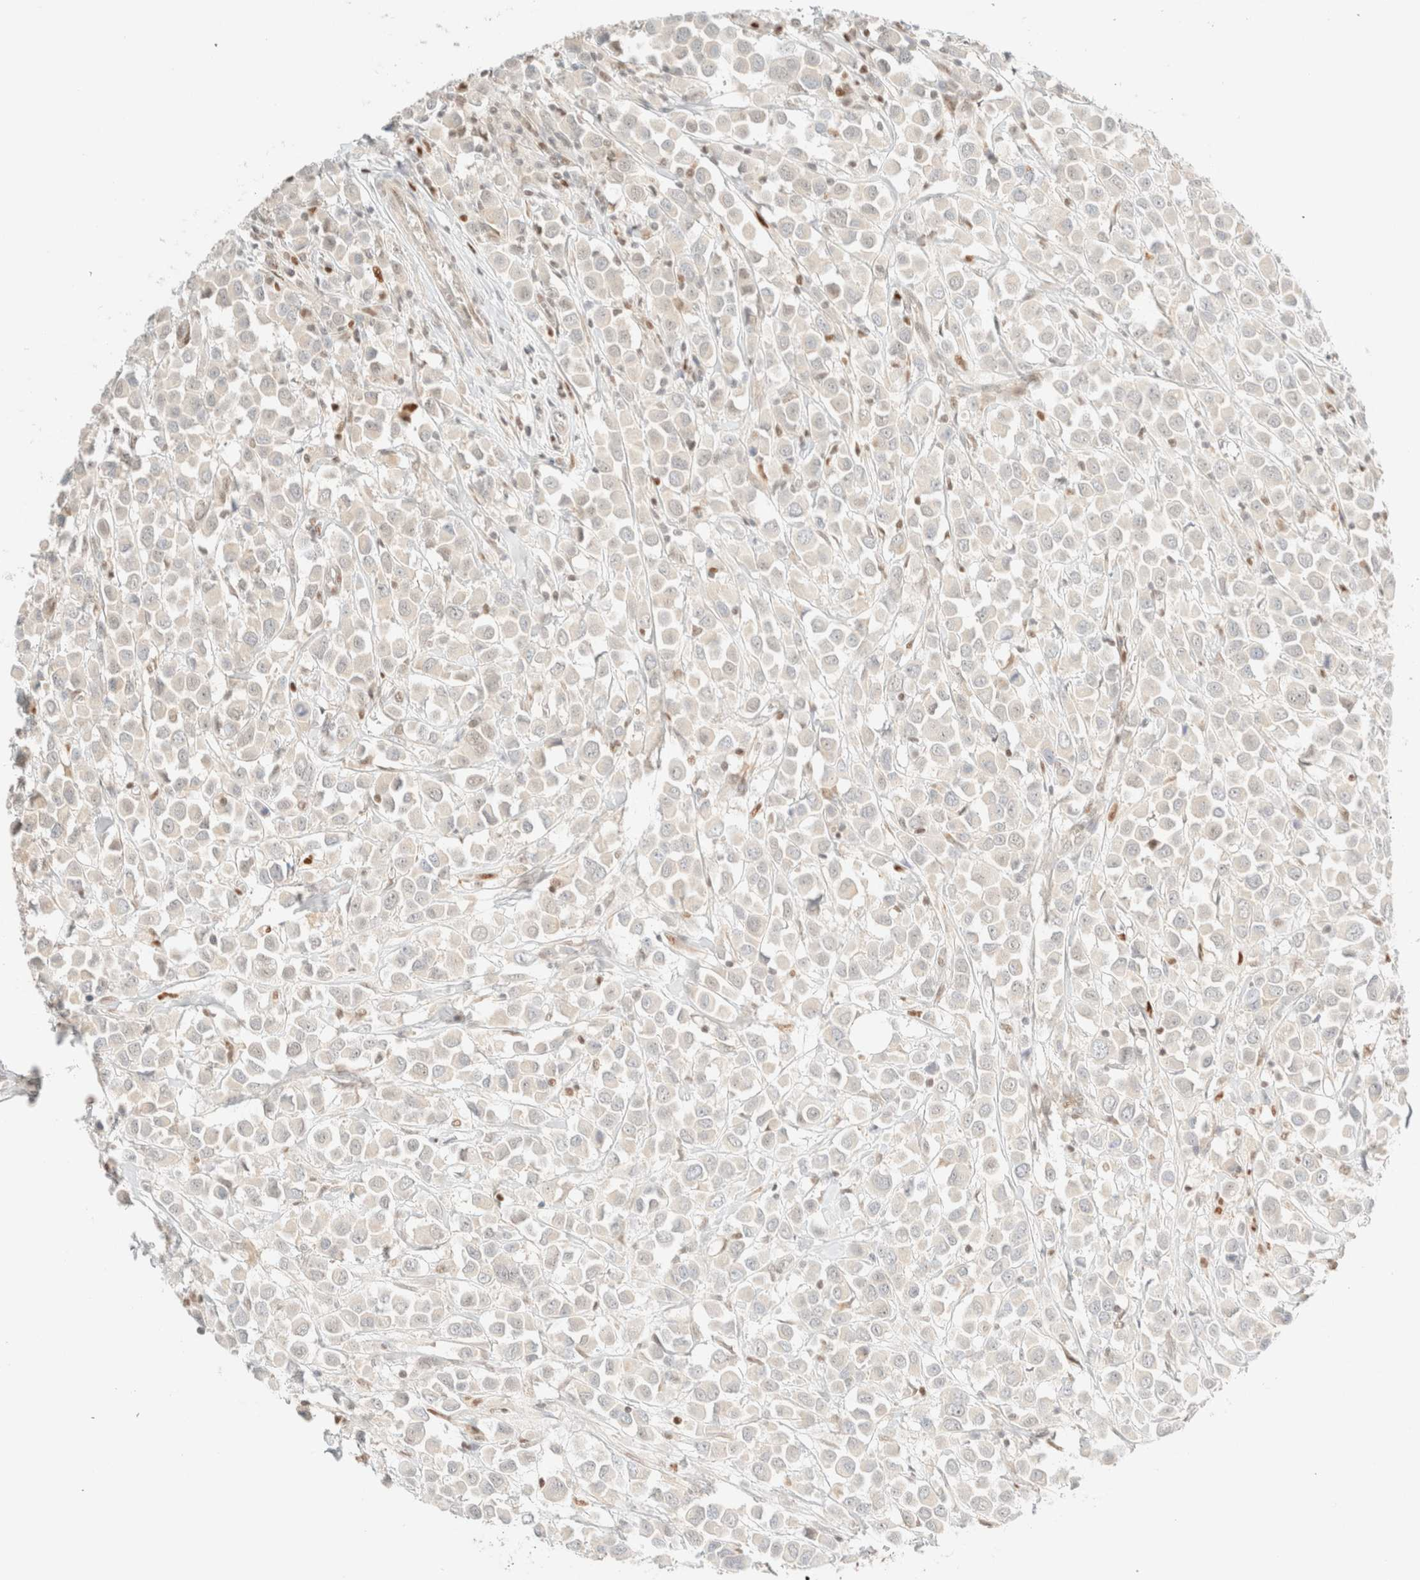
{"staining": {"intensity": "negative", "quantity": "none", "location": "none"}, "tissue": "breast cancer", "cell_type": "Tumor cells", "image_type": "cancer", "snomed": [{"axis": "morphology", "description": "Duct carcinoma"}, {"axis": "topography", "description": "Breast"}], "caption": "A histopathology image of breast infiltrating ductal carcinoma stained for a protein demonstrates no brown staining in tumor cells. Nuclei are stained in blue.", "gene": "TSR1", "patient": {"sex": "female", "age": 61}}